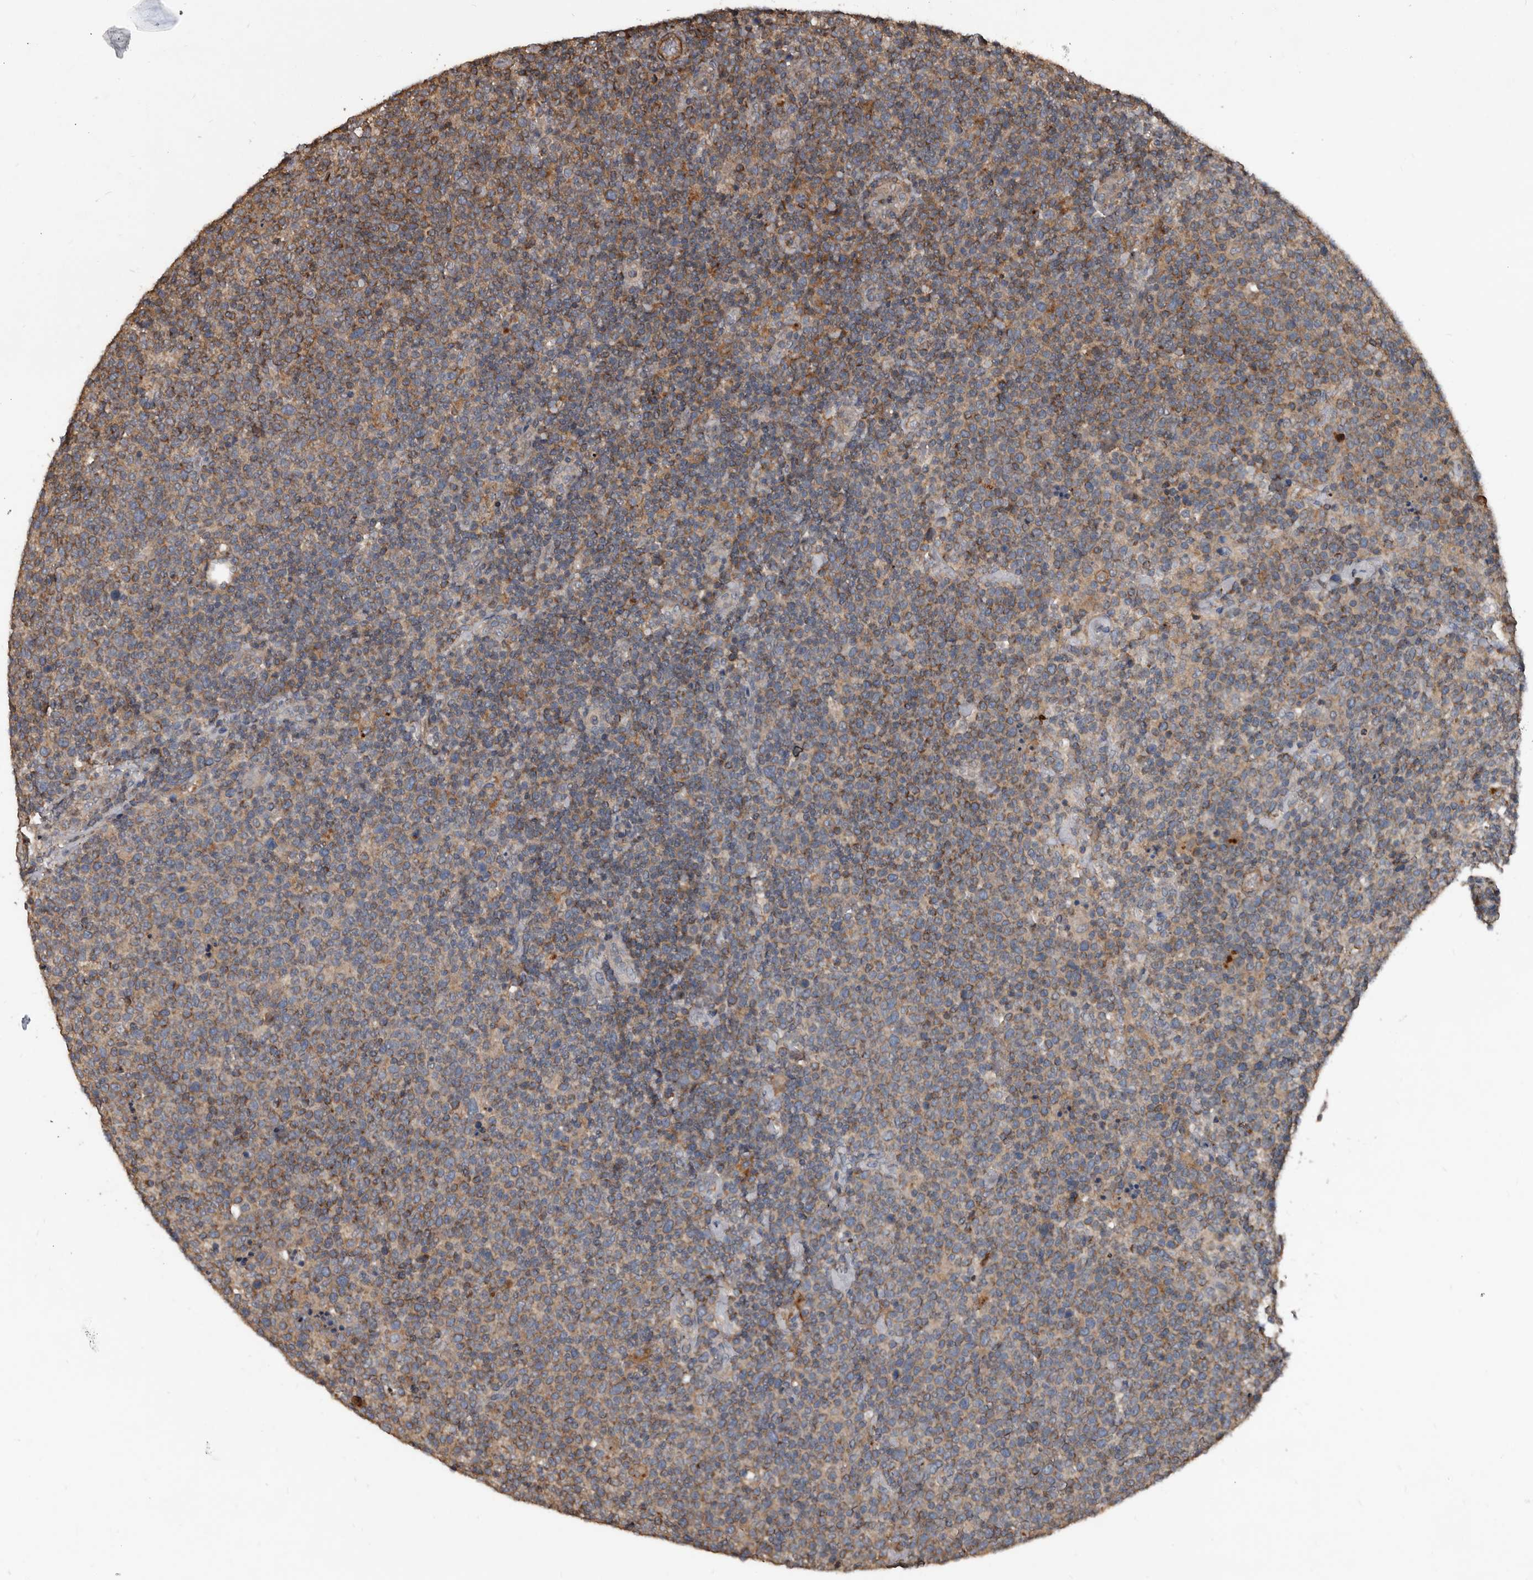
{"staining": {"intensity": "moderate", "quantity": "25%-75%", "location": "cytoplasmic/membranous"}, "tissue": "lymphoma", "cell_type": "Tumor cells", "image_type": "cancer", "snomed": [{"axis": "morphology", "description": "Malignant lymphoma, non-Hodgkin's type, High grade"}, {"axis": "topography", "description": "Lymph node"}], "caption": "Immunohistochemical staining of lymphoma exhibits medium levels of moderate cytoplasmic/membranous protein staining in approximately 25%-75% of tumor cells.", "gene": "GREB1", "patient": {"sex": "male", "age": 61}}